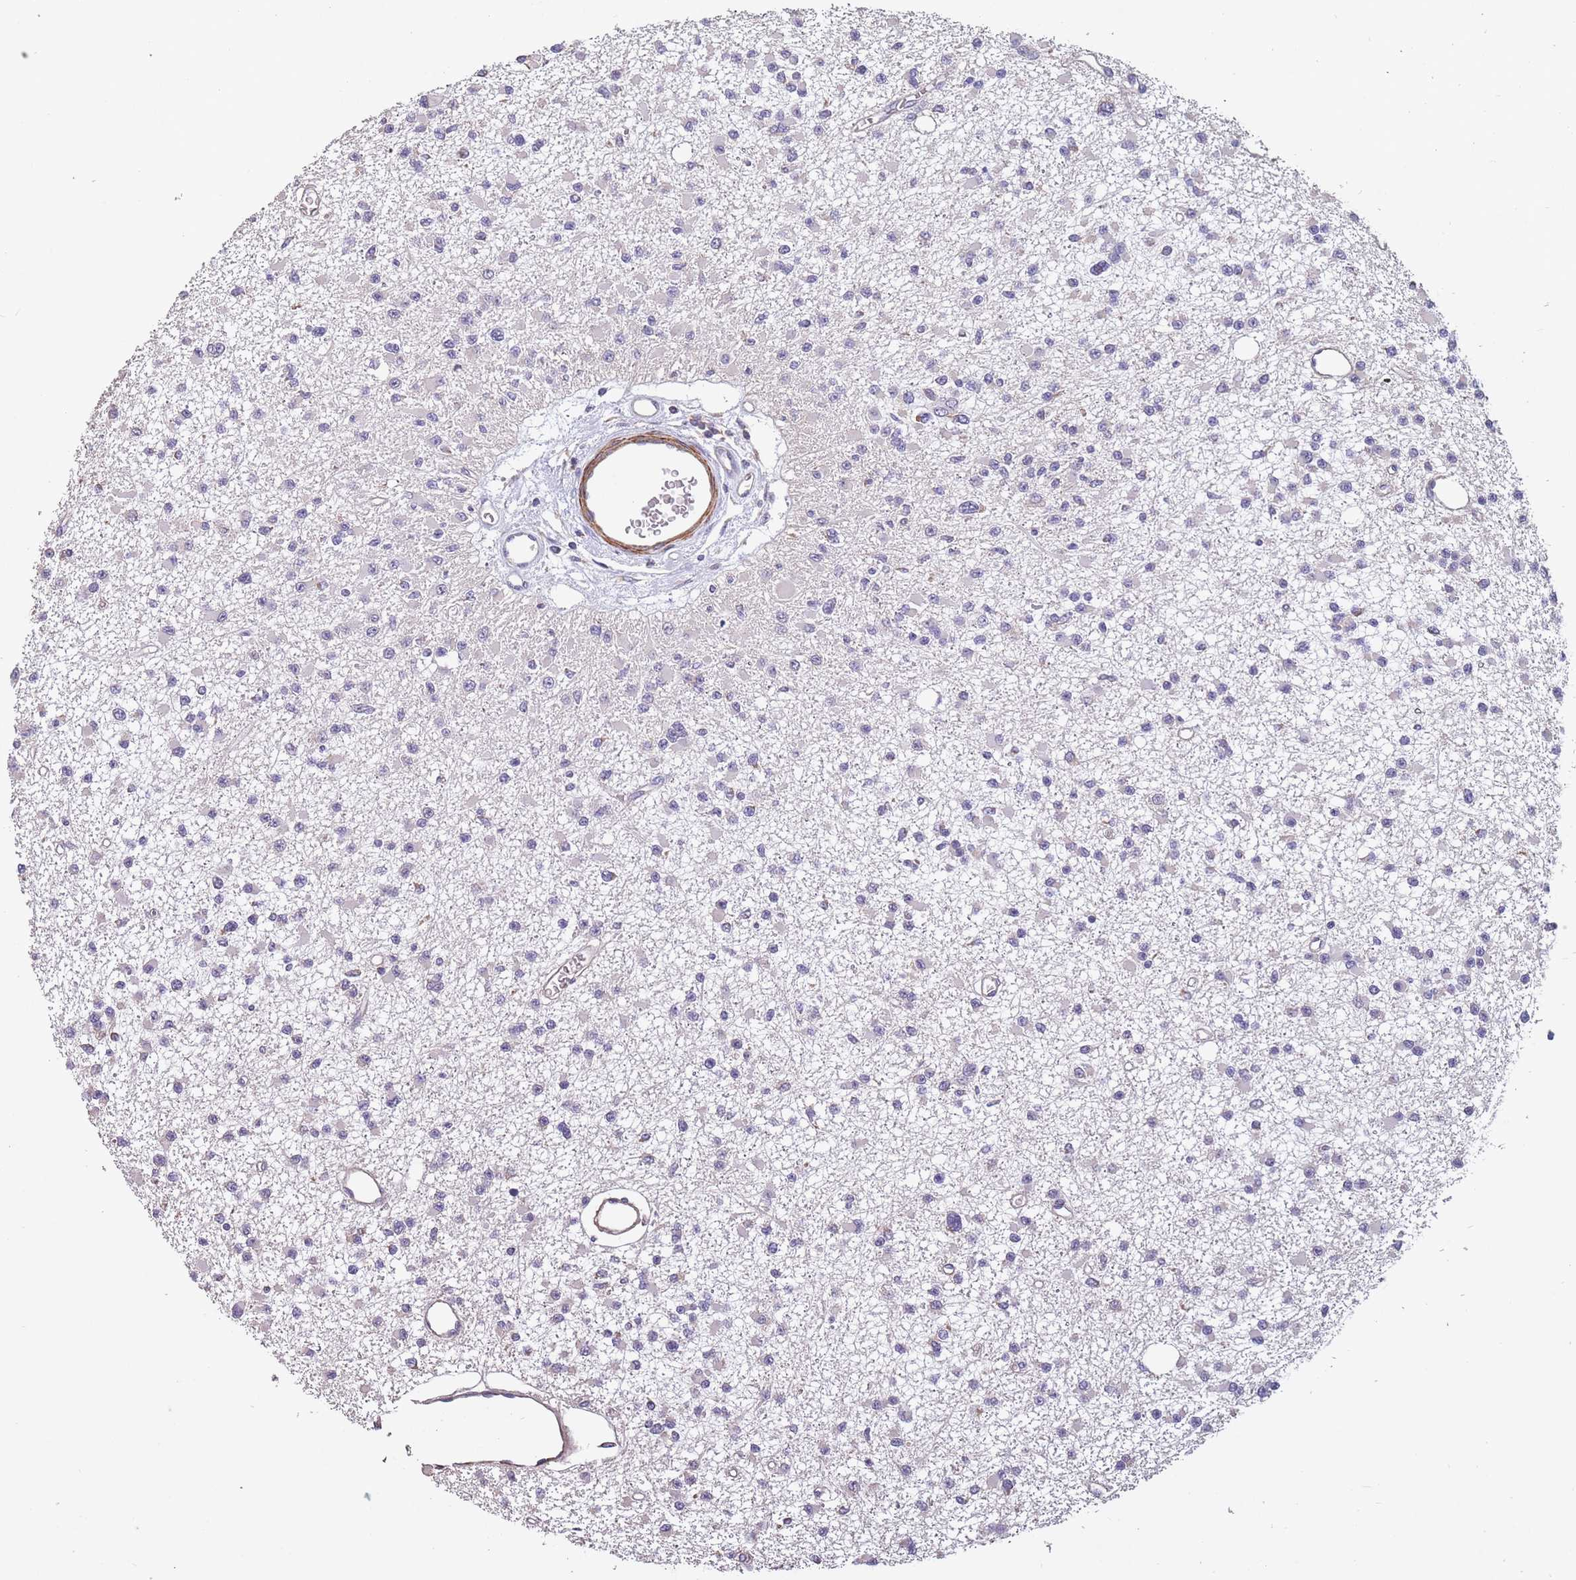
{"staining": {"intensity": "negative", "quantity": "none", "location": "none"}, "tissue": "glioma", "cell_type": "Tumor cells", "image_type": "cancer", "snomed": [{"axis": "morphology", "description": "Glioma, malignant, Low grade"}, {"axis": "topography", "description": "Brain"}], "caption": "The image exhibits no significant expression in tumor cells of glioma.", "gene": "TOMM40L", "patient": {"sex": "female", "age": 22}}